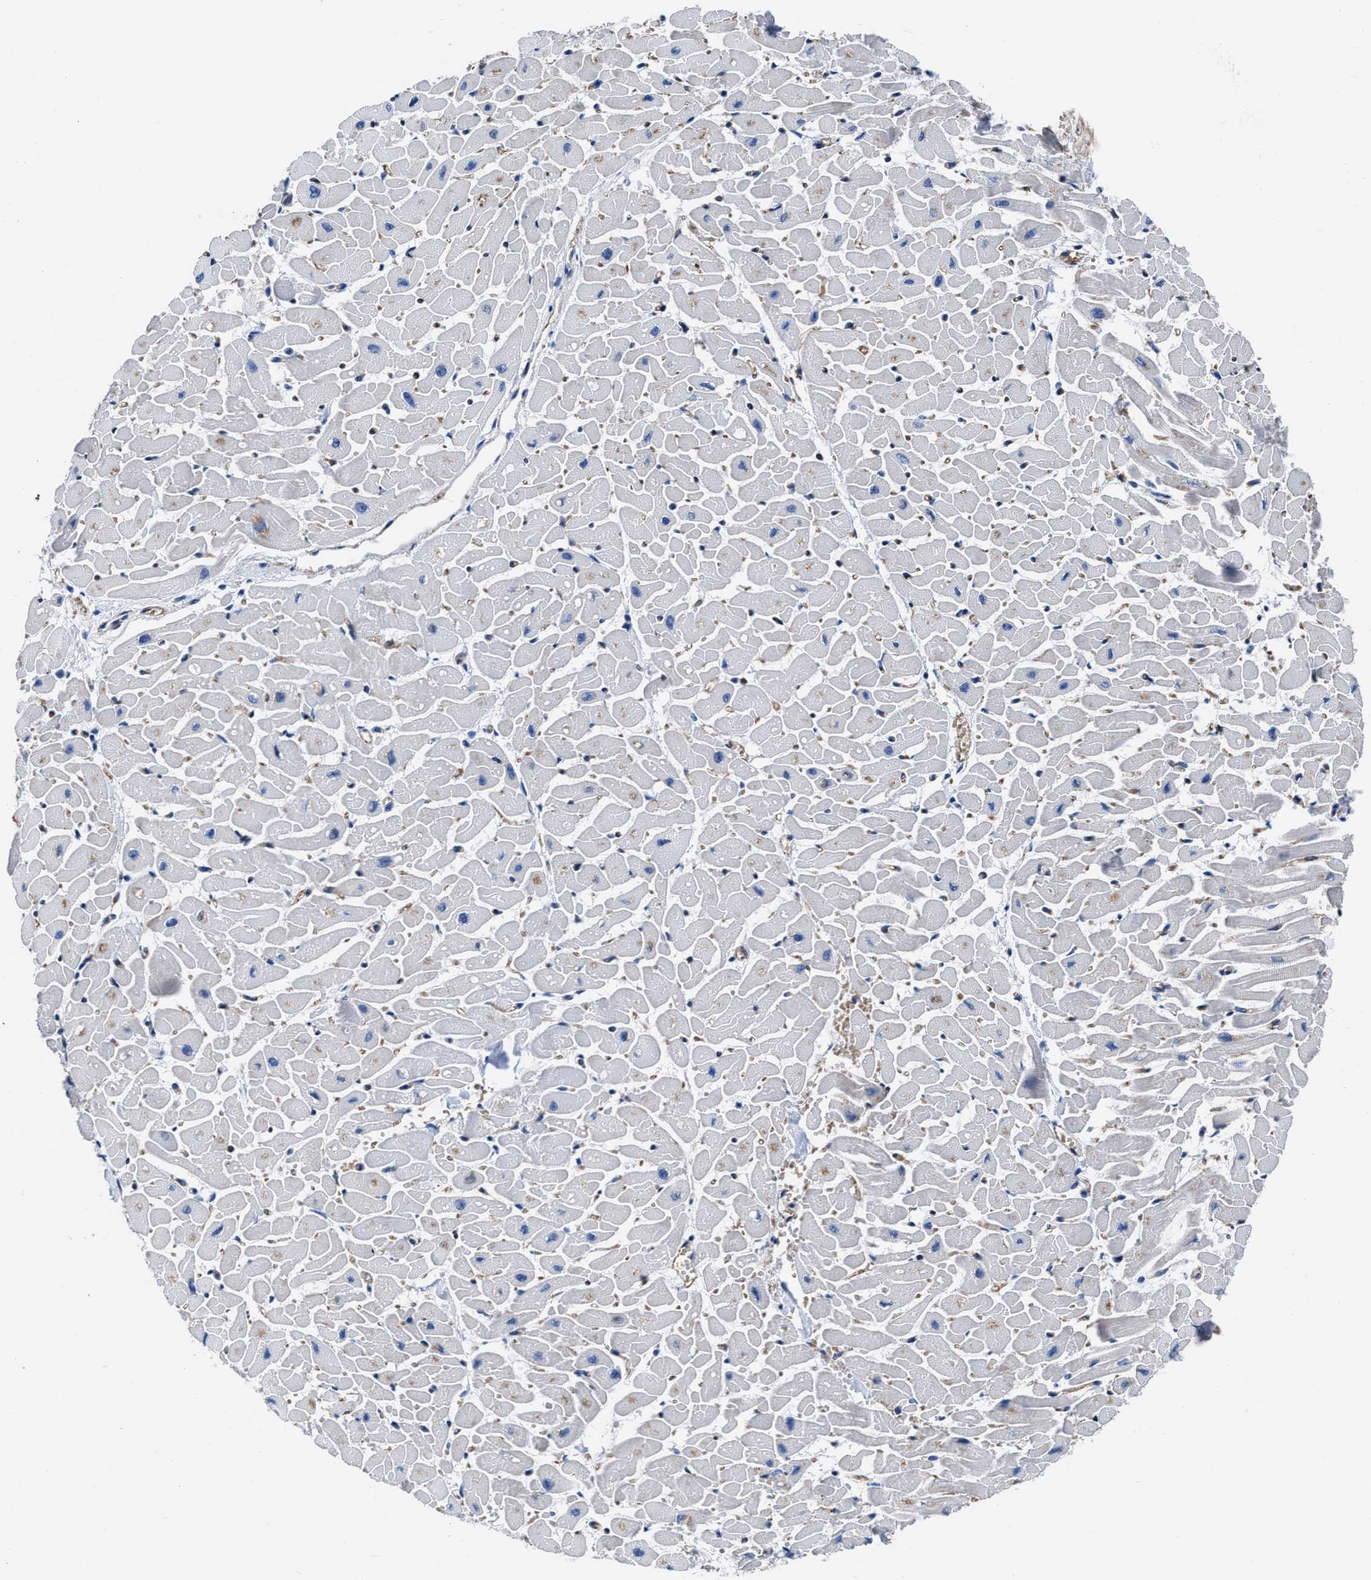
{"staining": {"intensity": "moderate", "quantity": "<25%", "location": "cytoplasmic/membranous"}, "tissue": "heart muscle", "cell_type": "Cardiomyocytes", "image_type": "normal", "snomed": [{"axis": "morphology", "description": "Normal tissue, NOS"}, {"axis": "topography", "description": "Heart"}], "caption": "IHC photomicrograph of normal heart muscle stained for a protein (brown), which exhibits low levels of moderate cytoplasmic/membranous expression in about <25% of cardiomyocytes.", "gene": "KCNMB3", "patient": {"sex": "female", "age": 19}}